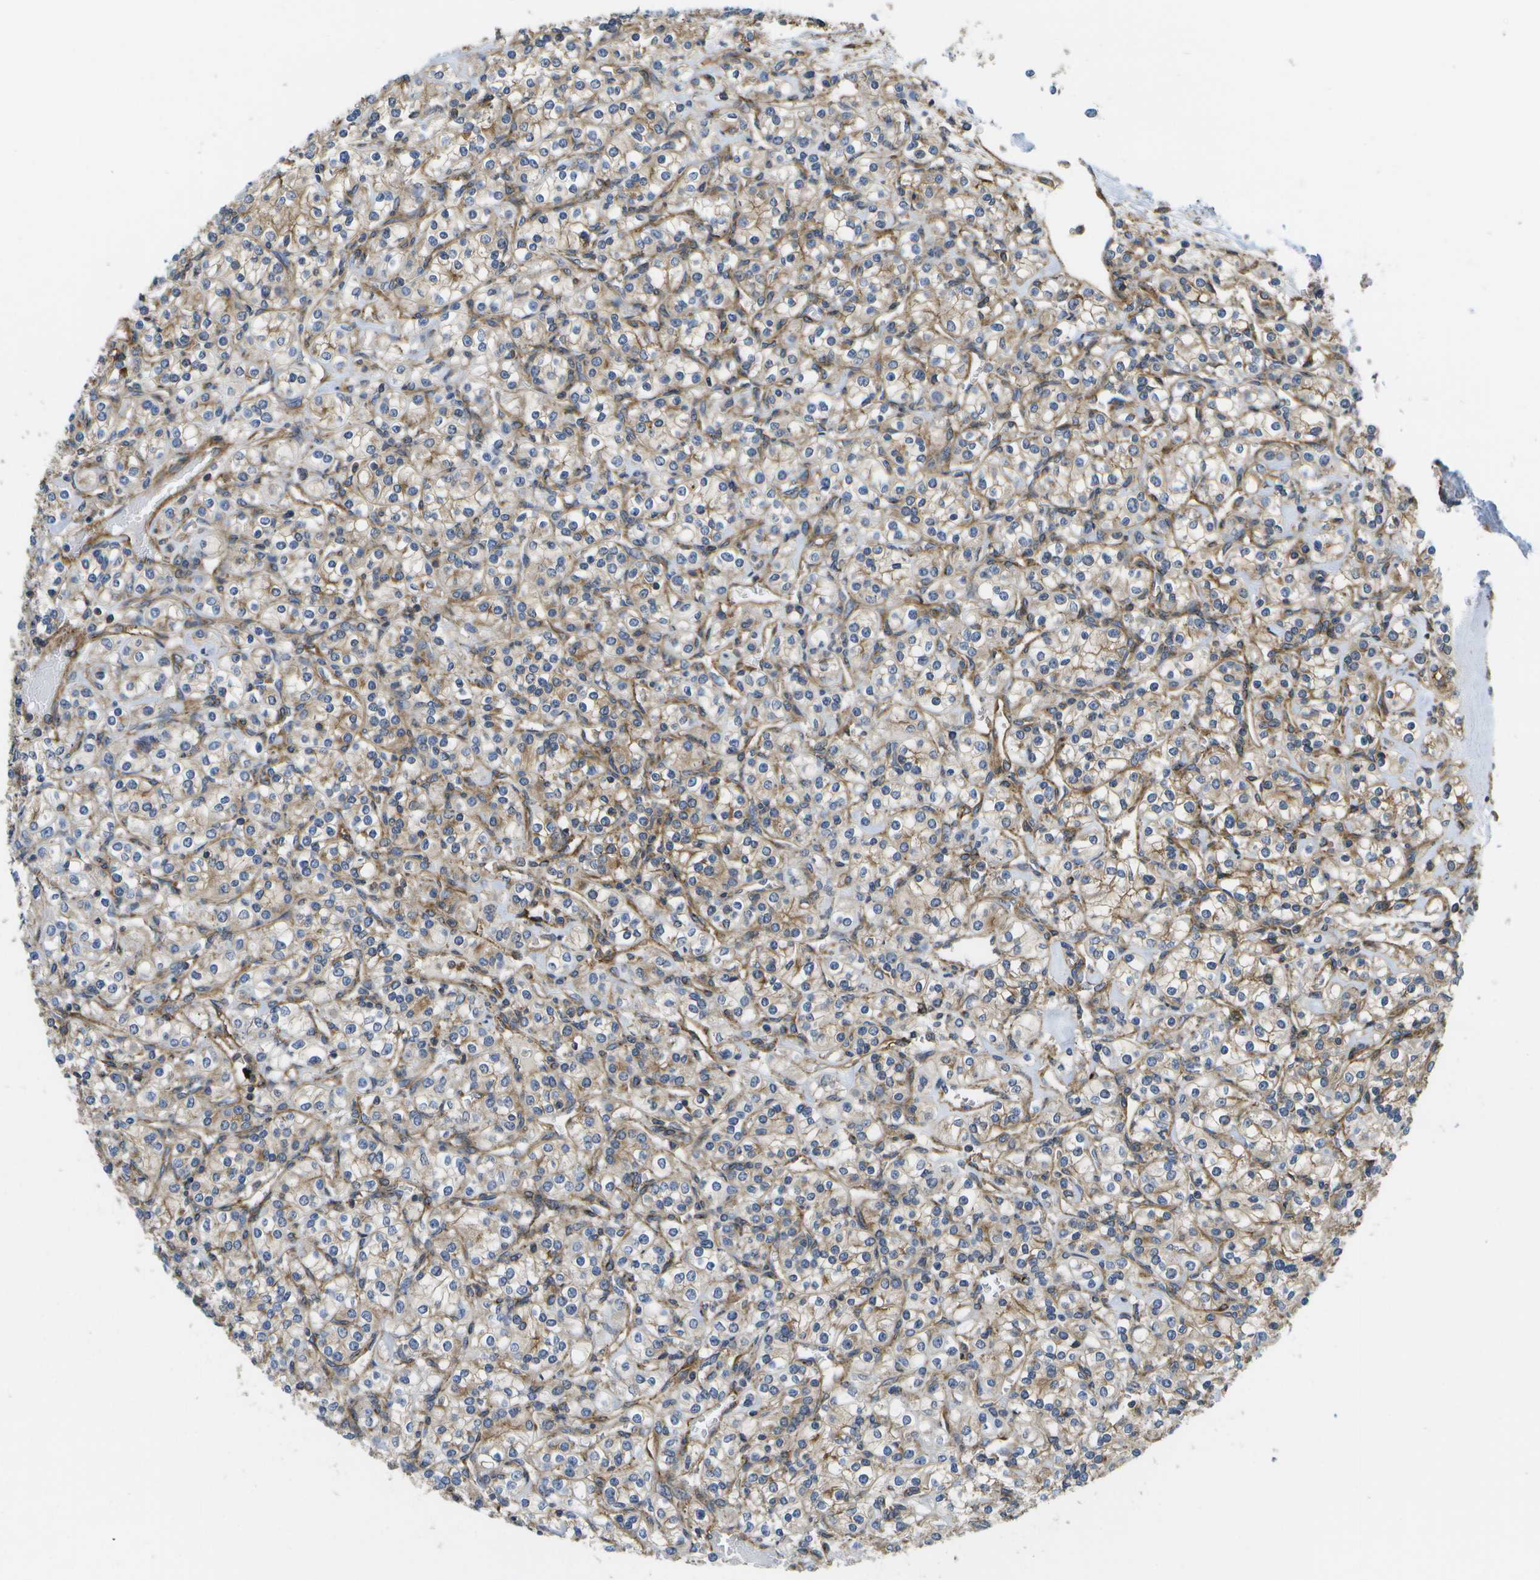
{"staining": {"intensity": "moderate", "quantity": ">75%", "location": "cytoplasmic/membranous"}, "tissue": "renal cancer", "cell_type": "Tumor cells", "image_type": "cancer", "snomed": [{"axis": "morphology", "description": "Adenocarcinoma, NOS"}, {"axis": "topography", "description": "Kidney"}], "caption": "A photomicrograph of human renal adenocarcinoma stained for a protein shows moderate cytoplasmic/membranous brown staining in tumor cells.", "gene": "BST2", "patient": {"sex": "male", "age": 77}}